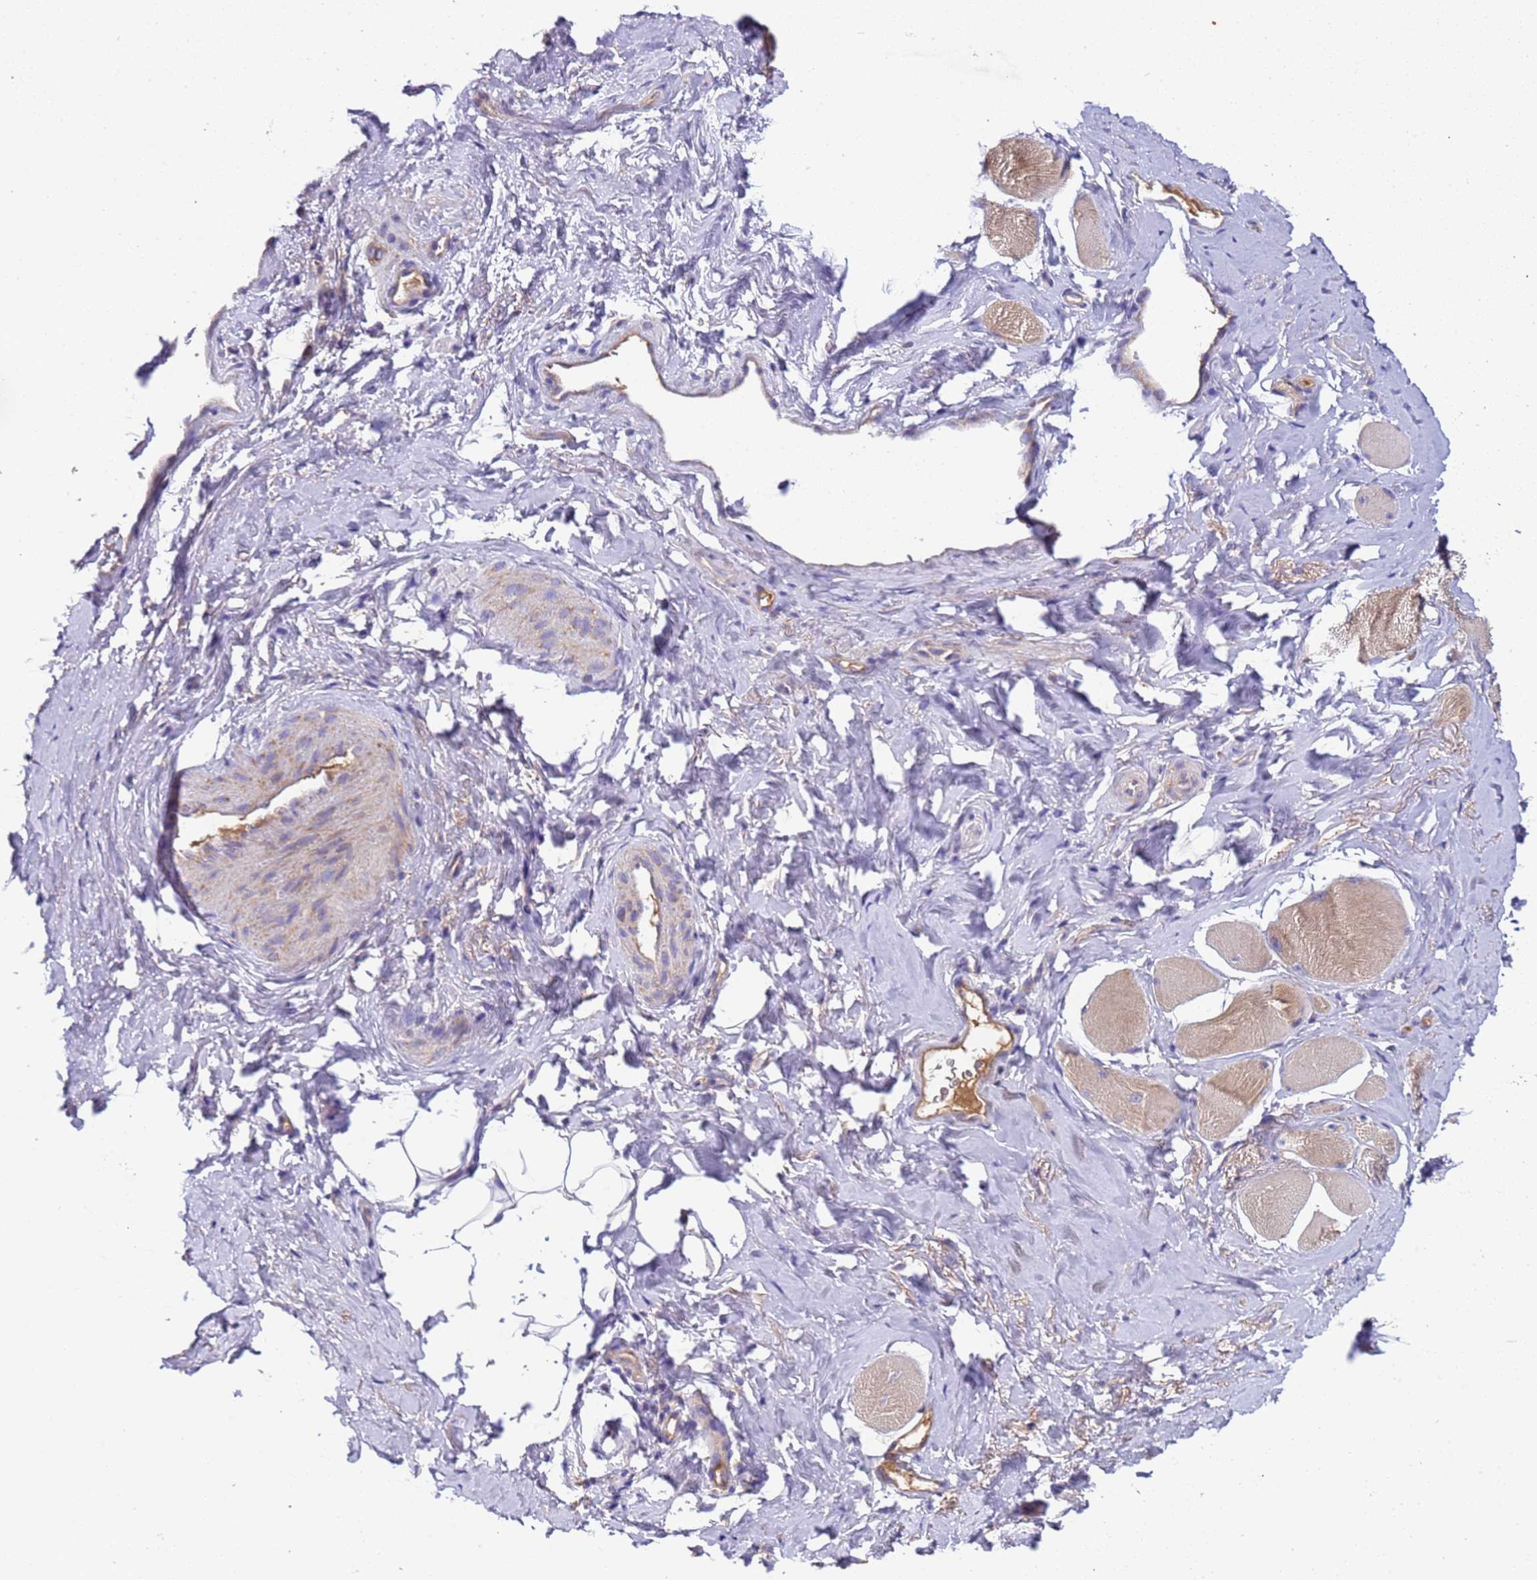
{"staining": {"intensity": "weak", "quantity": "<25%", "location": "cytoplasmic/membranous"}, "tissue": "smooth muscle", "cell_type": "Smooth muscle cells", "image_type": "normal", "snomed": [{"axis": "morphology", "description": "Normal tissue, NOS"}, {"axis": "topography", "description": "Smooth muscle"}, {"axis": "topography", "description": "Peripheral nerve tissue"}], "caption": "Micrograph shows no protein staining in smooth muscle cells of normal smooth muscle.", "gene": "TMEM126A", "patient": {"sex": "male", "age": 69}}